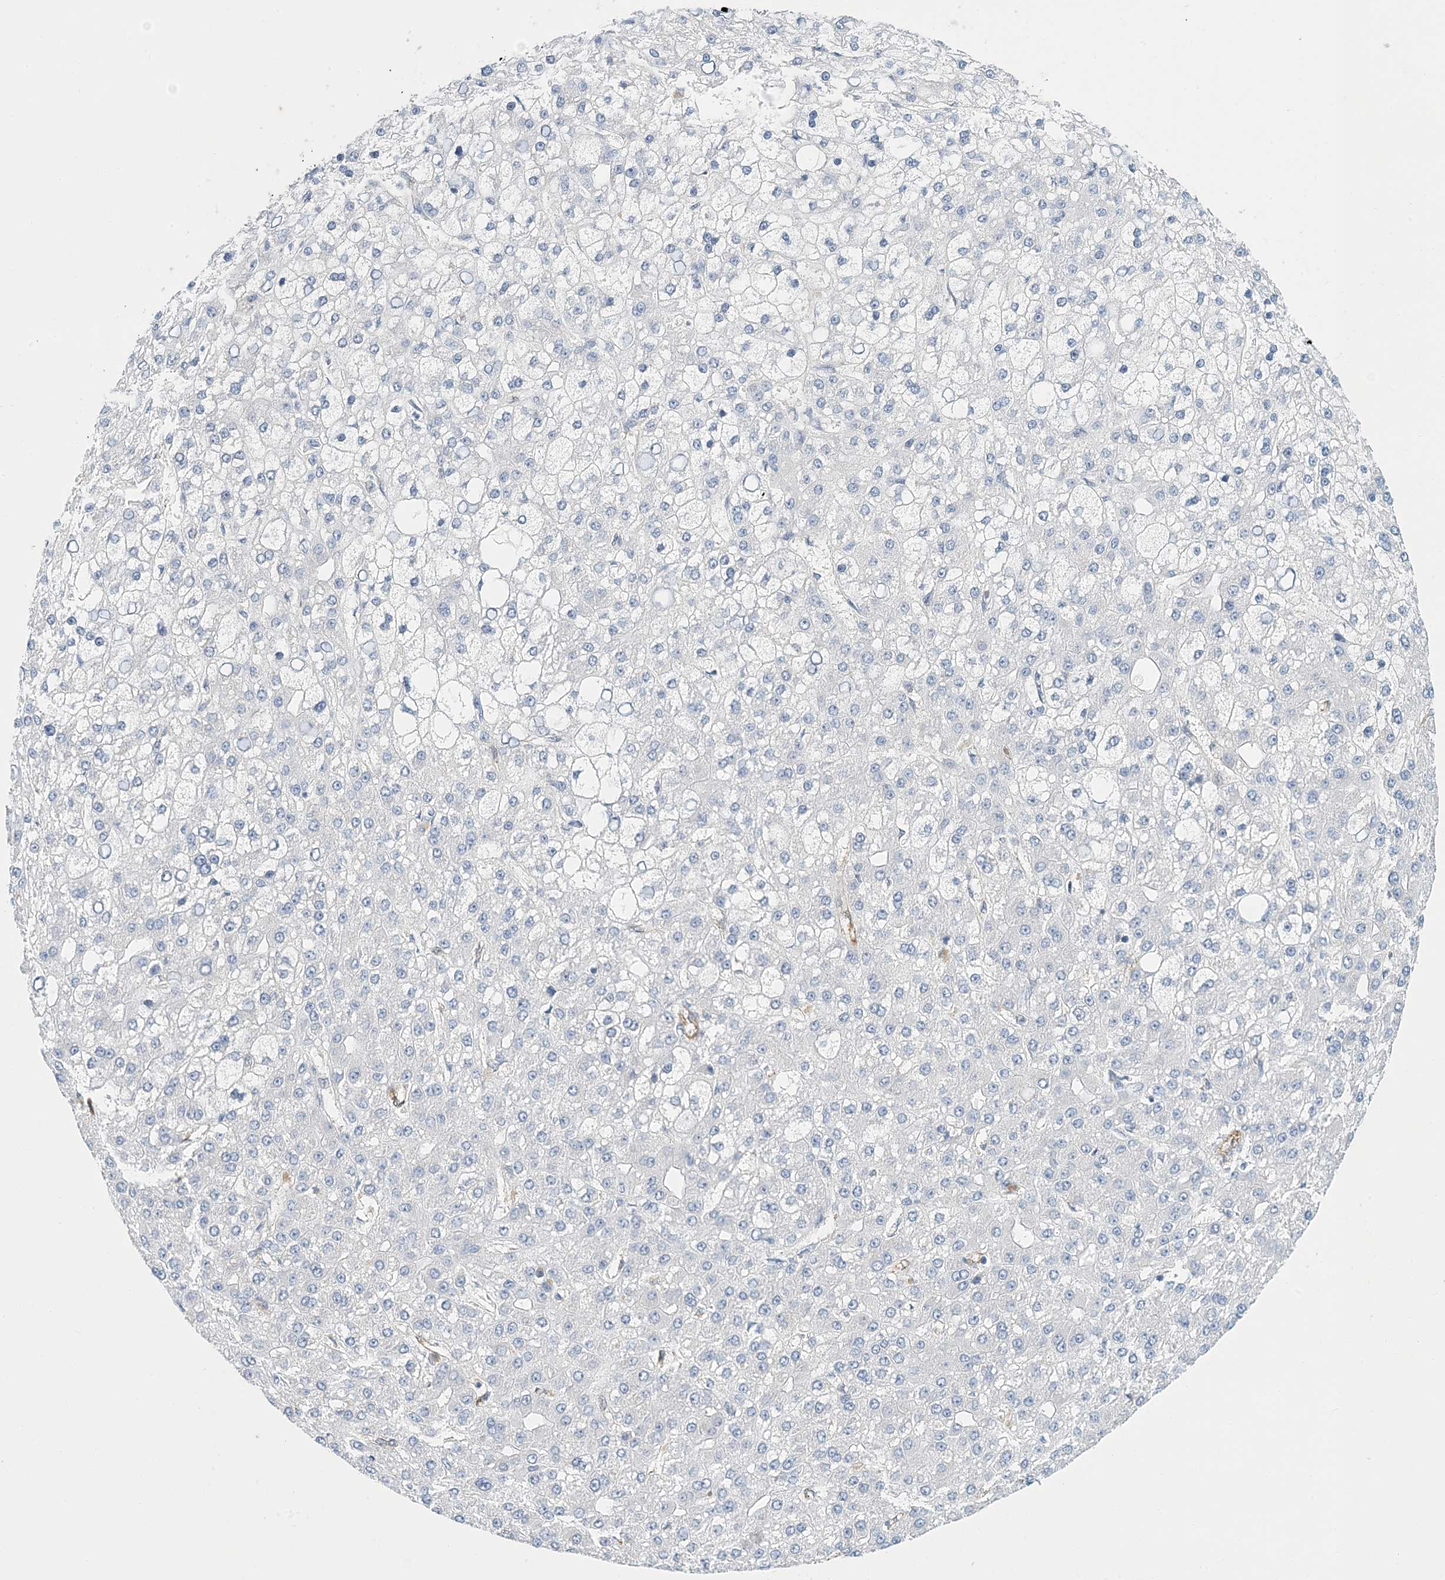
{"staining": {"intensity": "negative", "quantity": "none", "location": "none"}, "tissue": "liver cancer", "cell_type": "Tumor cells", "image_type": "cancer", "snomed": [{"axis": "morphology", "description": "Carcinoma, Hepatocellular, NOS"}, {"axis": "topography", "description": "Liver"}], "caption": "Liver cancer was stained to show a protein in brown. There is no significant staining in tumor cells.", "gene": "PCDHA2", "patient": {"sex": "male", "age": 67}}